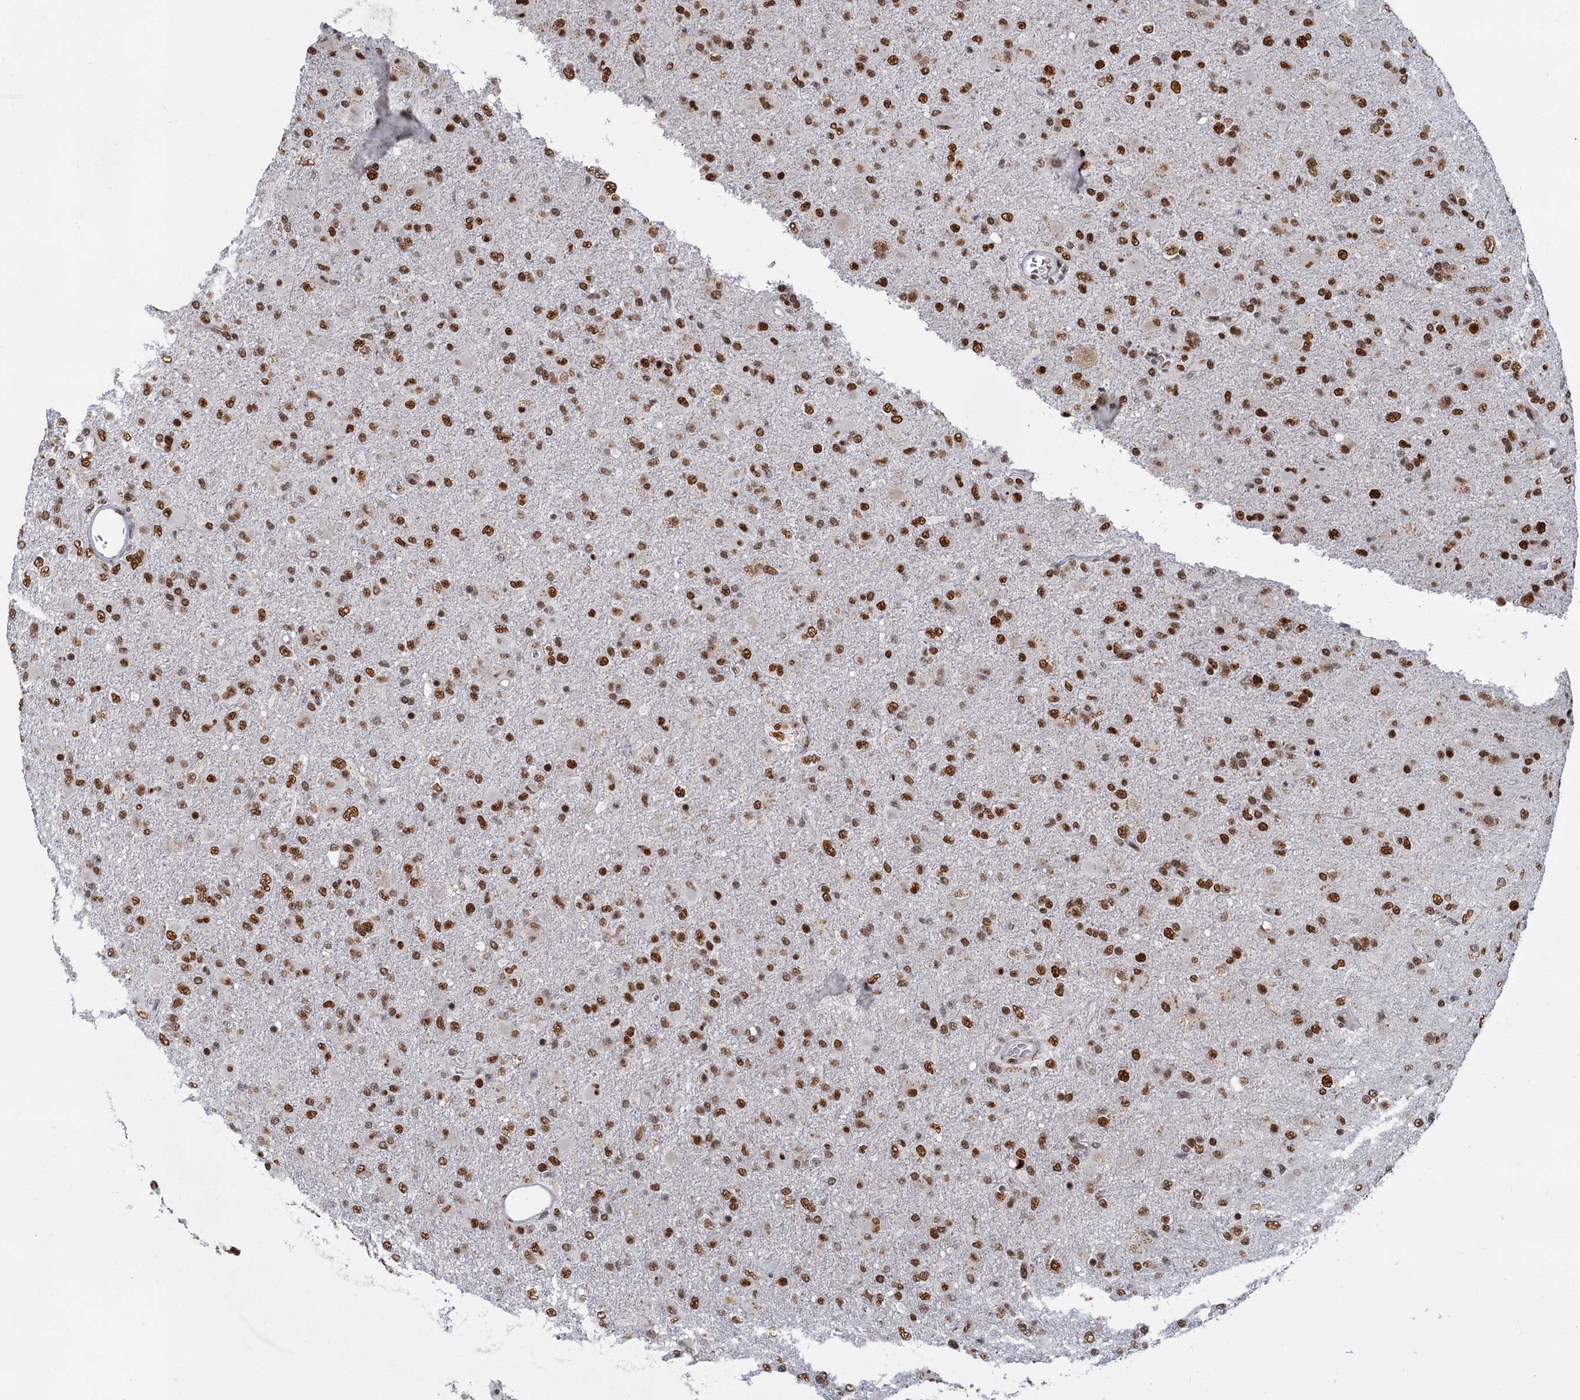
{"staining": {"intensity": "strong", "quantity": ">75%", "location": "nuclear"}, "tissue": "glioma", "cell_type": "Tumor cells", "image_type": "cancer", "snomed": [{"axis": "morphology", "description": "Glioma, malignant, Low grade"}, {"axis": "topography", "description": "Brain"}], "caption": "Glioma tissue shows strong nuclear positivity in about >75% of tumor cells, visualized by immunohistochemistry.", "gene": "RPRD1A", "patient": {"sex": "male", "age": 65}}